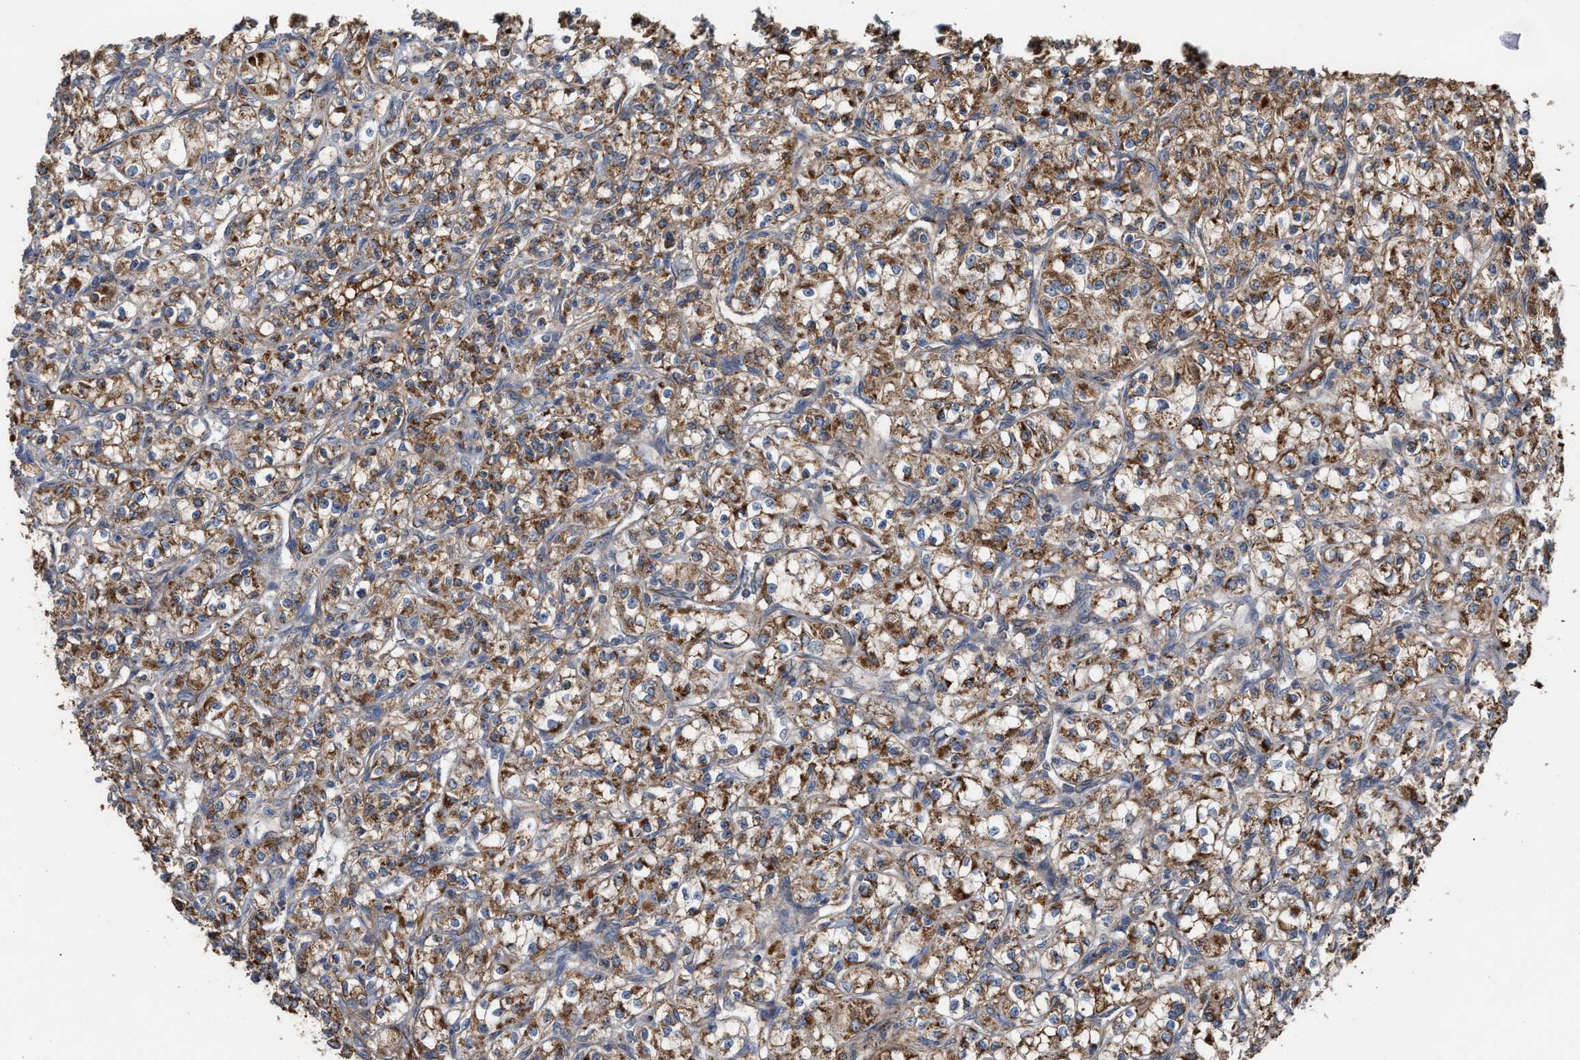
{"staining": {"intensity": "strong", "quantity": ">75%", "location": "cytoplasmic/membranous"}, "tissue": "renal cancer", "cell_type": "Tumor cells", "image_type": "cancer", "snomed": [{"axis": "morphology", "description": "Adenocarcinoma, NOS"}, {"axis": "topography", "description": "Kidney"}], "caption": "Immunohistochemical staining of renal cancer shows high levels of strong cytoplasmic/membranous protein staining in about >75% of tumor cells.", "gene": "EXOSC2", "patient": {"sex": "male", "age": 77}}